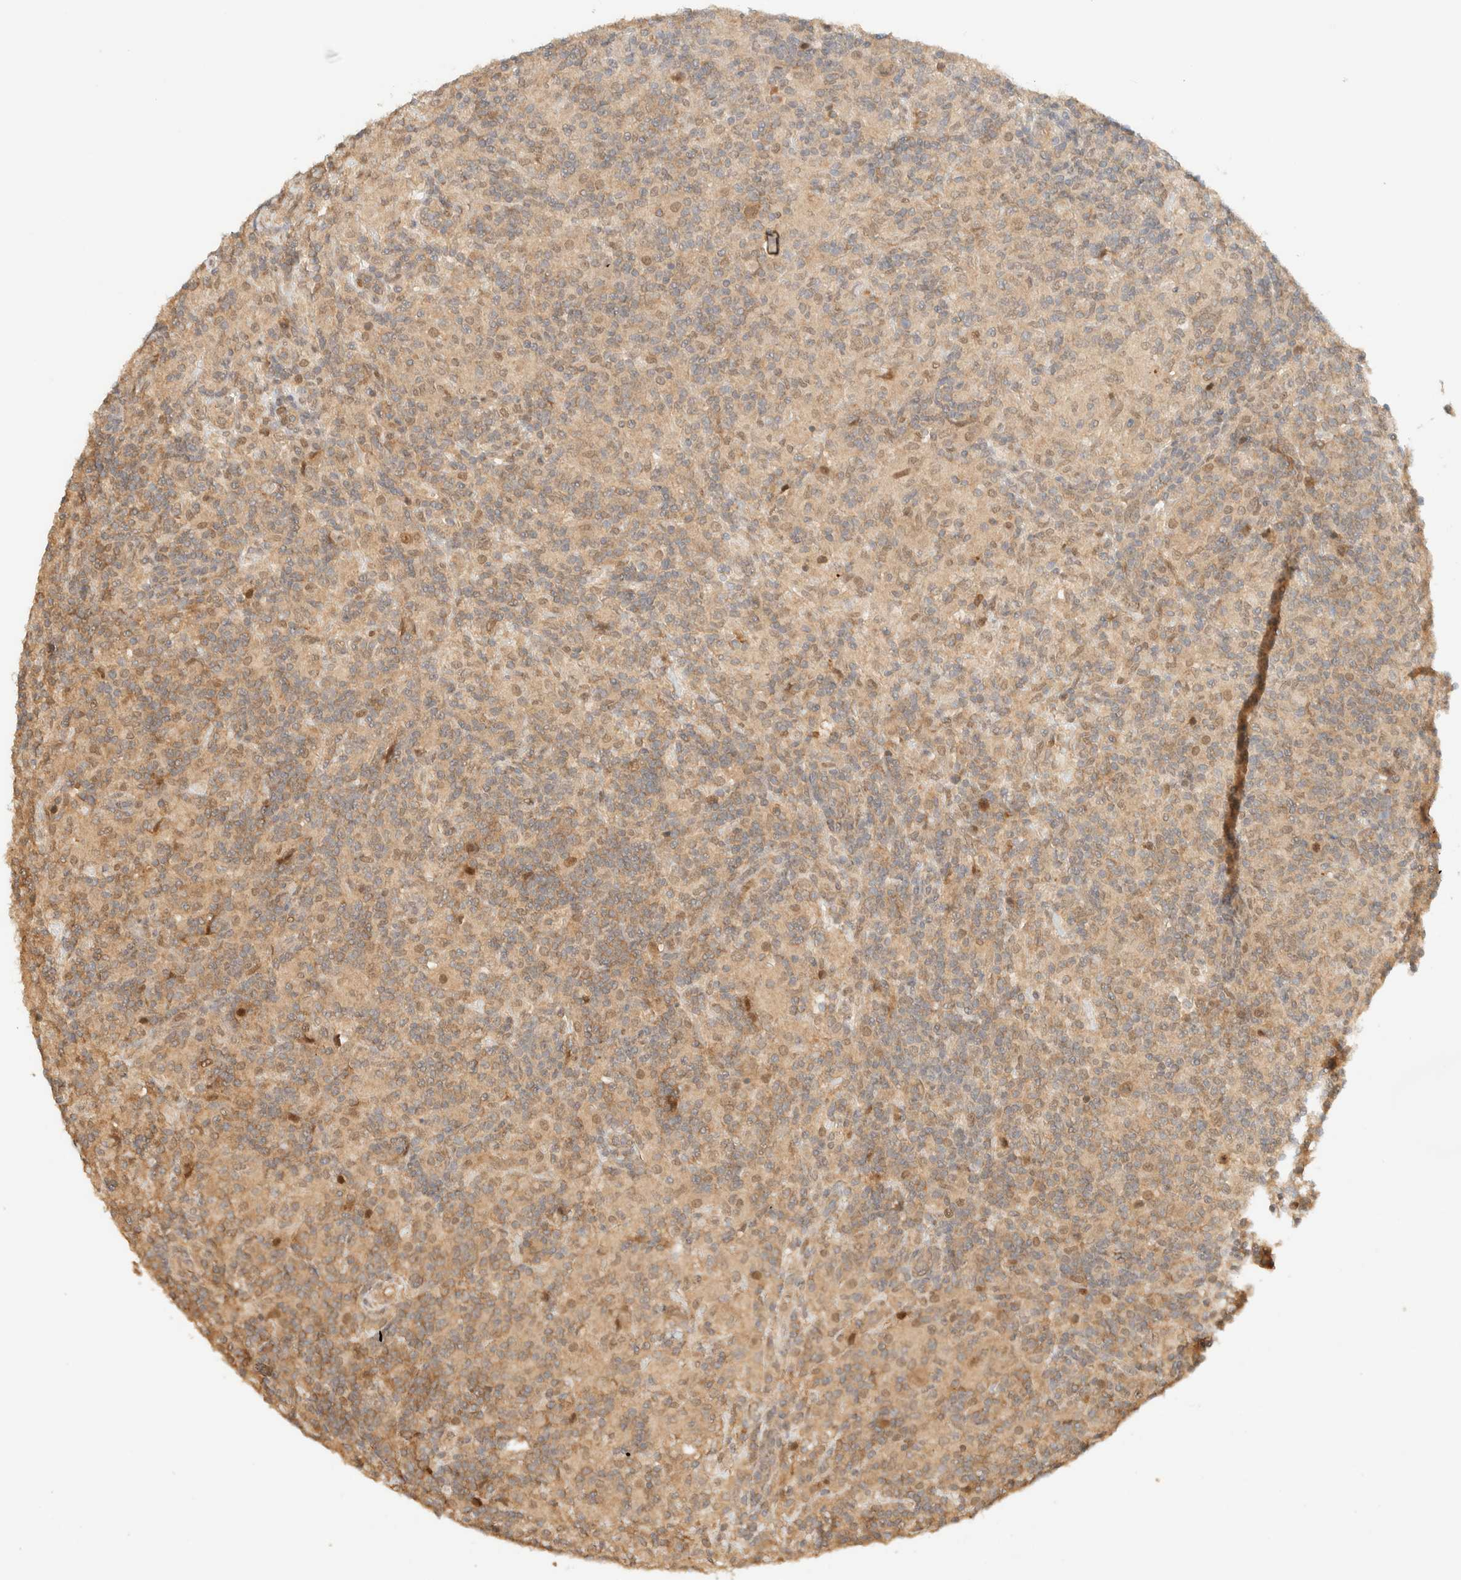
{"staining": {"intensity": "weak", "quantity": ">75%", "location": "nuclear"}, "tissue": "lymphoma", "cell_type": "Tumor cells", "image_type": "cancer", "snomed": [{"axis": "morphology", "description": "Hodgkin's disease, NOS"}, {"axis": "topography", "description": "Lymph node"}], "caption": "There is low levels of weak nuclear expression in tumor cells of Hodgkin's disease, as demonstrated by immunohistochemical staining (brown color).", "gene": "ZBTB34", "patient": {"sex": "male", "age": 70}}